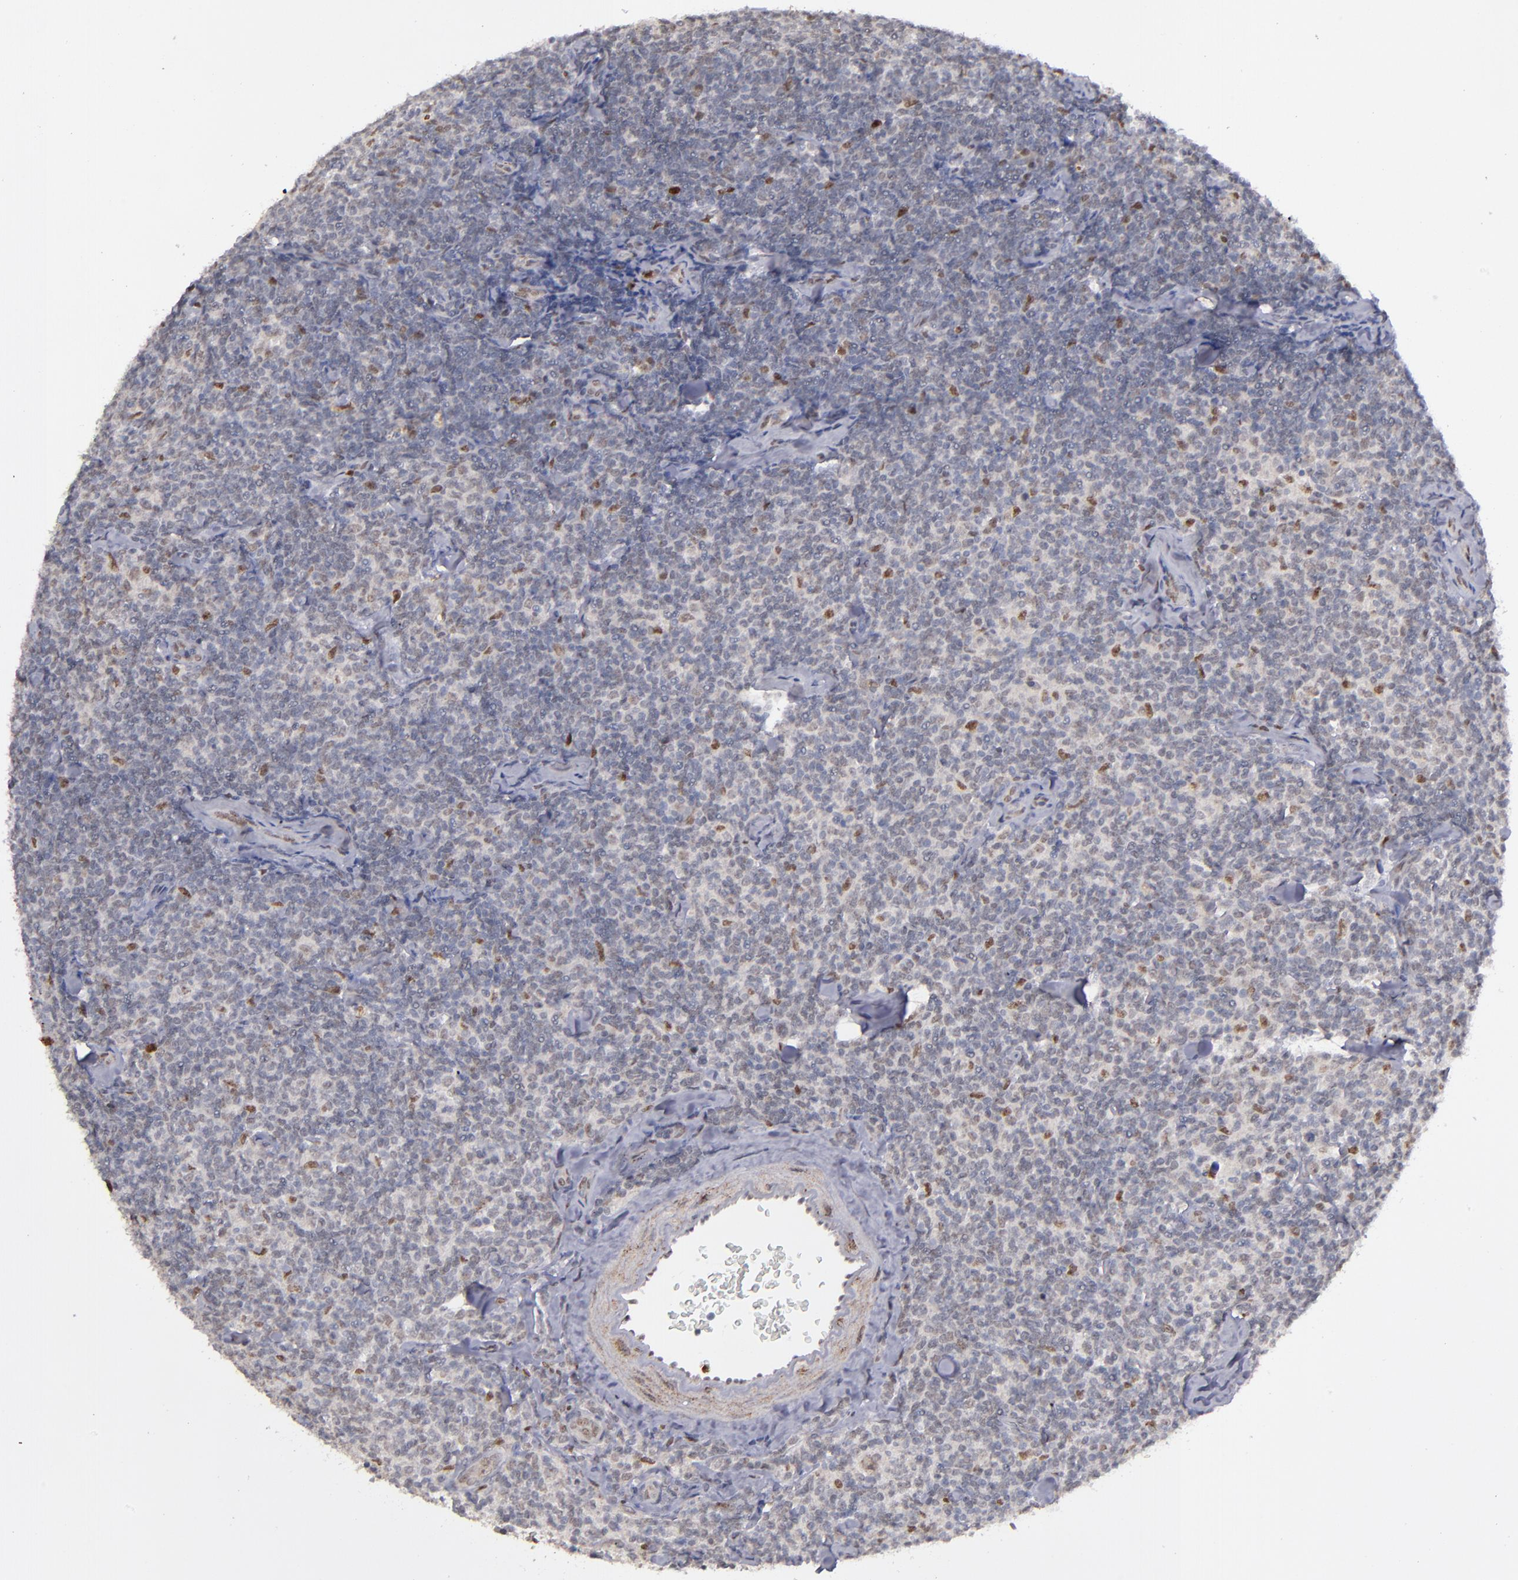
{"staining": {"intensity": "weak", "quantity": "<25%", "location": "cytoplasmic/membranous,nuclear"}, "tissue": "lymphoma", "cell_type": "Tumor cells", "image_type": "cancer", "snomed": [{"axis": "morphology", "description": "Malignant lymphoma, non-Hodgkin's type, Low grade"}, {"axis": "topography", "description": "Lymph node"}], "caption": "Low-grade malignant lymphoma, non-Hodgkin's type stained for a protein using IHC reveals no staining tumor cells.", "gene": "RREB1", "patient": {"sex": "female", "age": 56}}